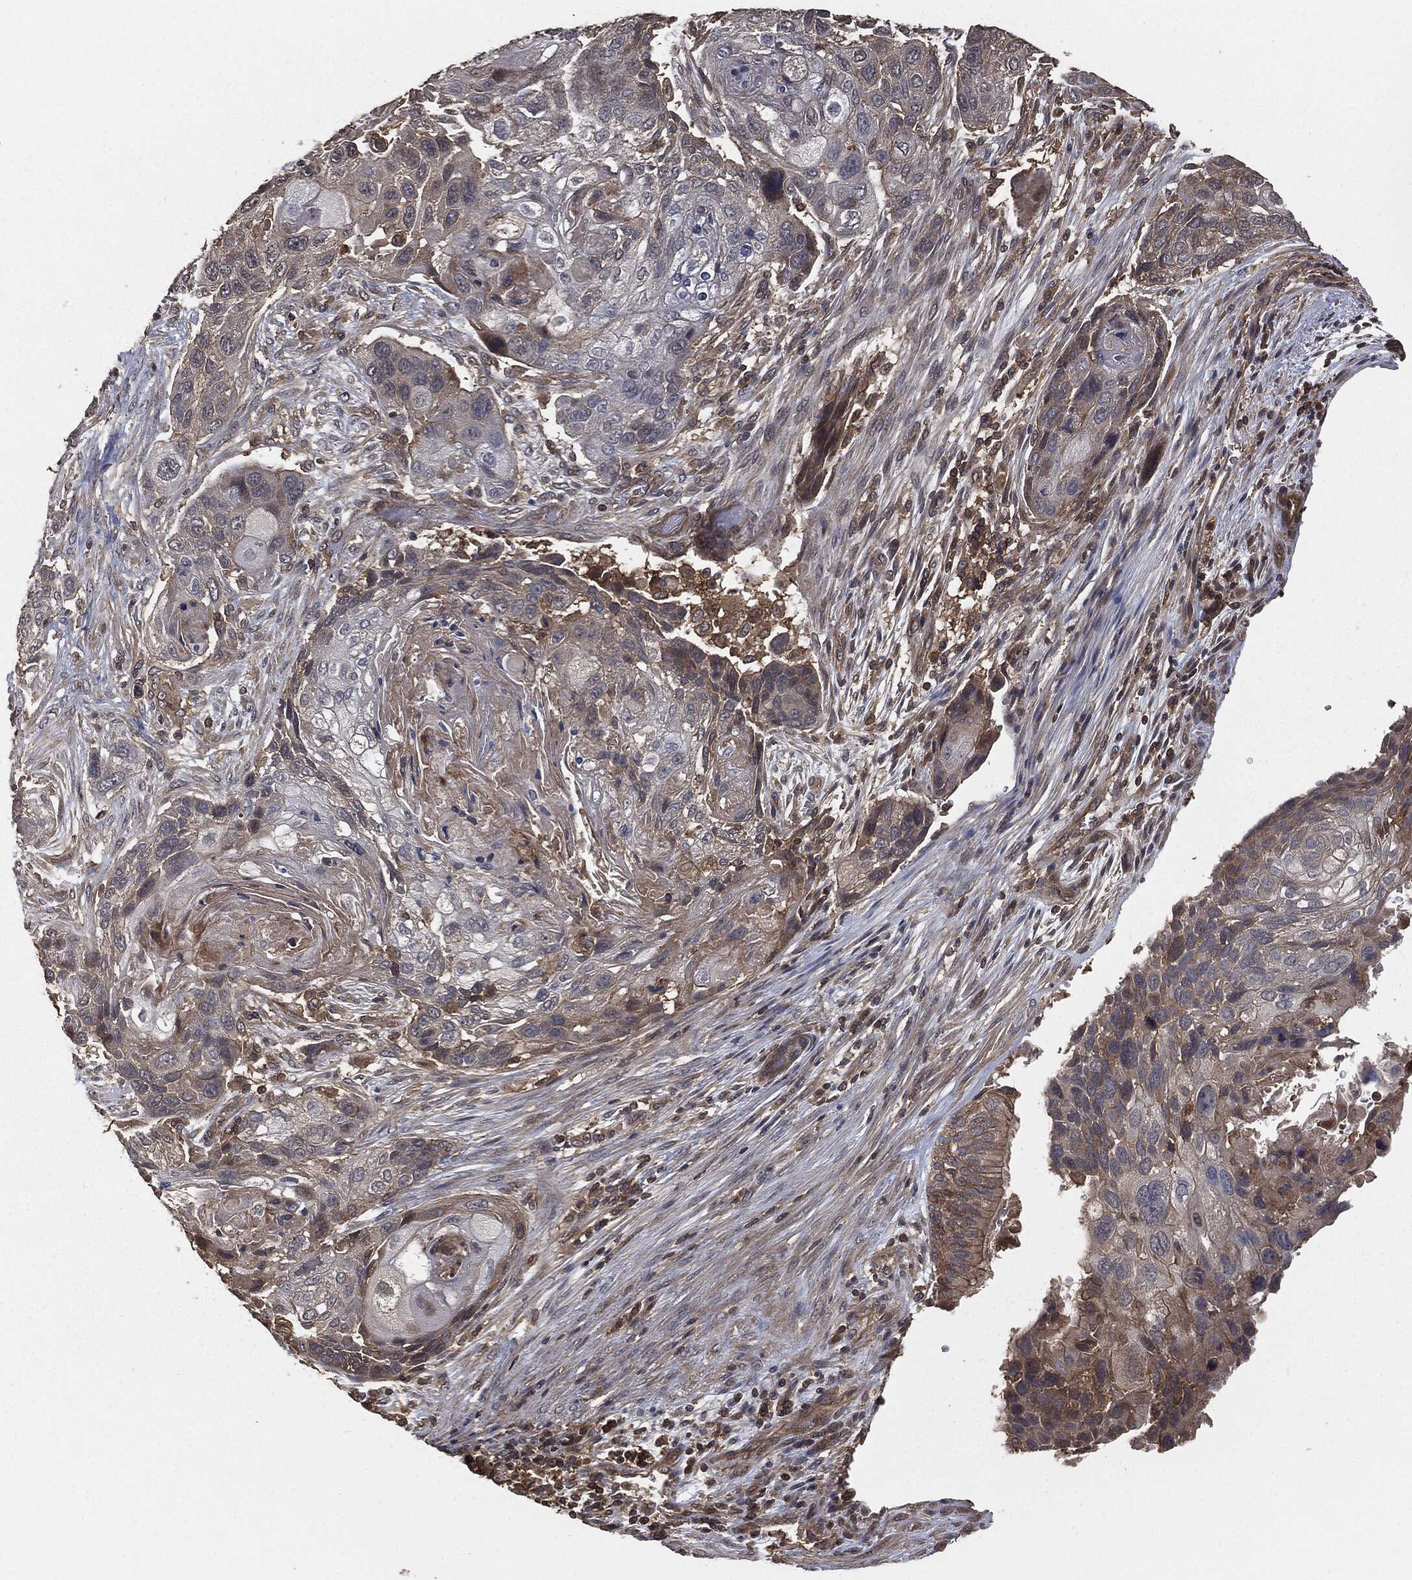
{"staining": {"intensity": "weak", "quantity": "25%-75%", "location": "cytoplasmic/membranous"}, "tissue": "lung cancer", "cell_type": "Tumor cells", "image_type": "cancer", "snomed": [{"axis": "morphology", "description": "Normal tissue, NOS"}, {"axis": "morphology", "description": "Squamous cell carcinoma, NOS"}, {"axis": "topography", "description": "Bronchus"}, {"axis": "topography", "description": "Lung"}], "caption": "Immunohistochemistry (IHC) photomicrograph of human lung squamous cell carcinoma stained for a protein (brown), which demonstrates low levels of weak cytoplasmic/membranous staining in about 25%-75% of tumor cells.", "gene": "ERBIN", "patient": {"sex": "male", "age": 69}}